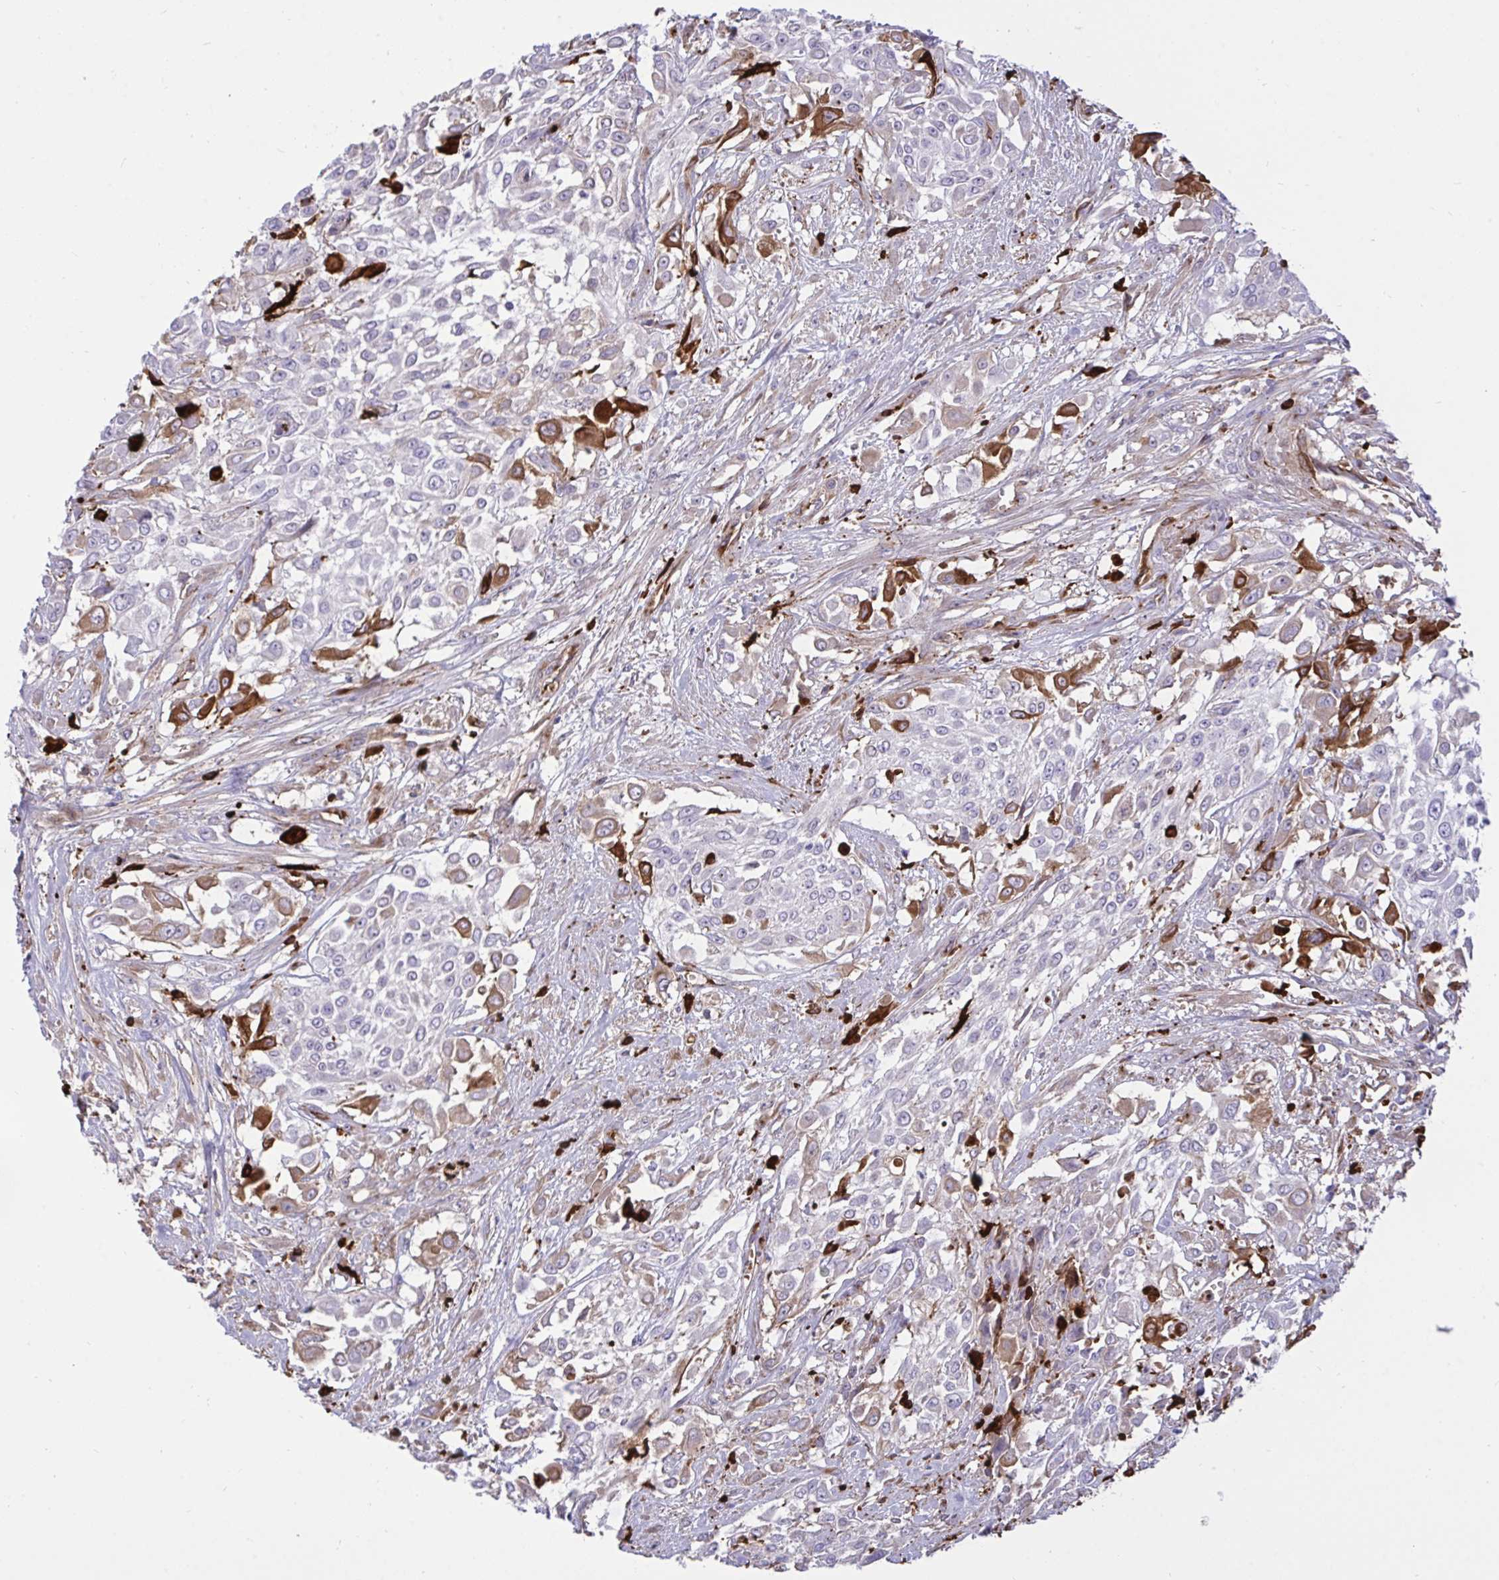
{"staining": {"intensity": "strong", "quantity": "<25%", "location": "cytoplasmic/membranous"}, "tissue": "urothelial cancer", "cell_type": "Tumor cells", "image_type": "cancer", "snomed": [{"axis": "morphology", "description": "Urothelial carcinoma, High grade"}, {"axis": "topography", "description": "Urinary bladder"}], "caption": "DAB (3,3'-diaminobenzidine) immunohistochemical staining of human urothelial cancer reveals strong cytoplasmic/membranous protein expression in about <25% of tumor cells.", "gene": "F2", "patient": {"sex": "male", "age": 57}}